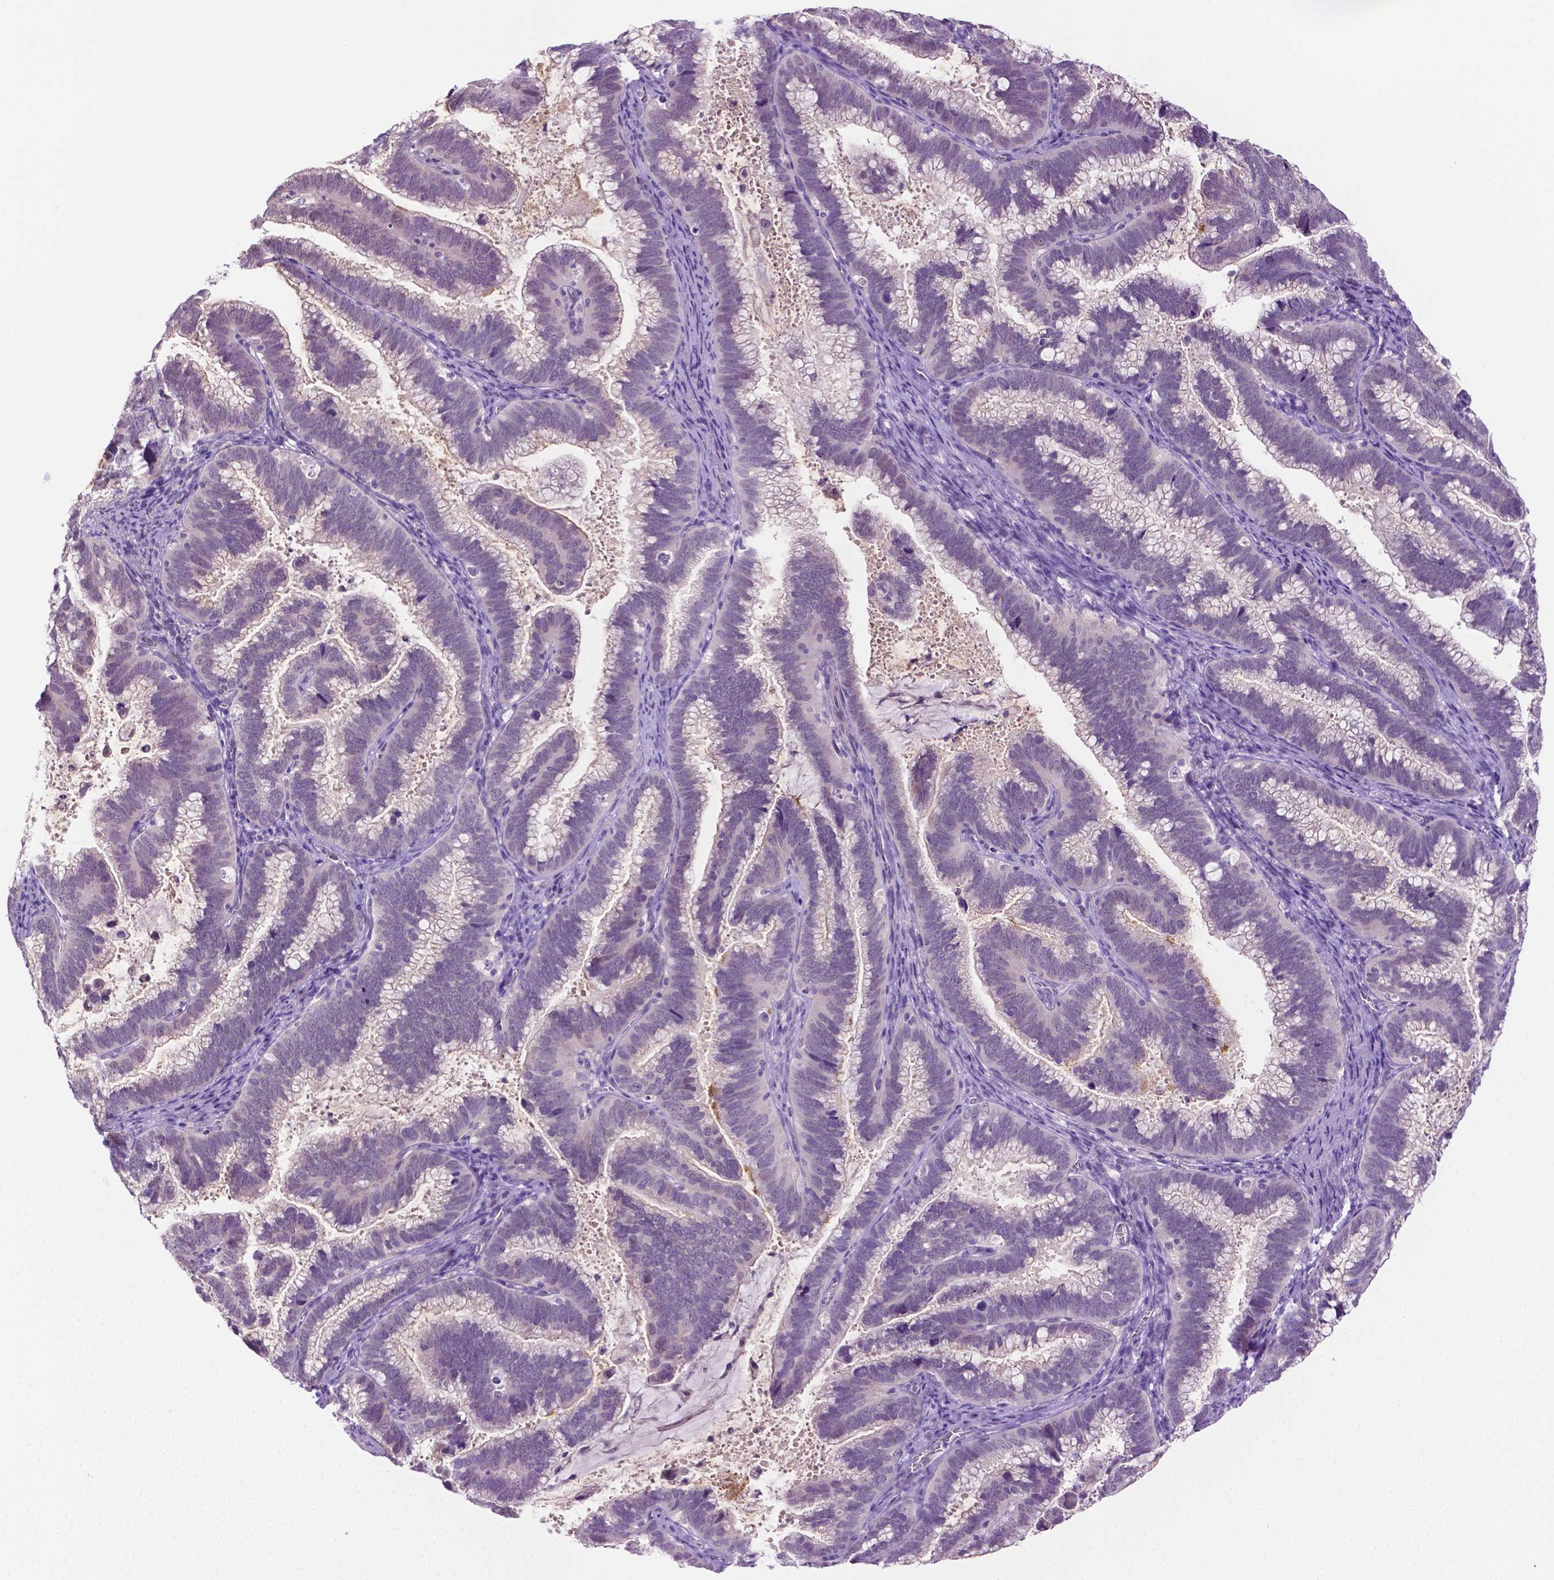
{"staining": {"intensity": "negative", "quantity": "none", "location": "none"}, "tissue": "cervical cancer", "cell_type": "Tumor cells", "image_type": "cancer", "snomed": [{"axis": "morphology", "description": "Adenocarcinoma, NOS"}, {"axis": "topography", "description": "Cervix"}], "caption": "High magnification brightfield microscopy of cervical adenocarcinoma stained with DAB (3,3'-diaminobenzidine) (brown) and counterstained with hematoxylin (blue): tumor cells show no significant staining.", "gene": "MMP27", "patient": {"sex": "female", "age": 61}}